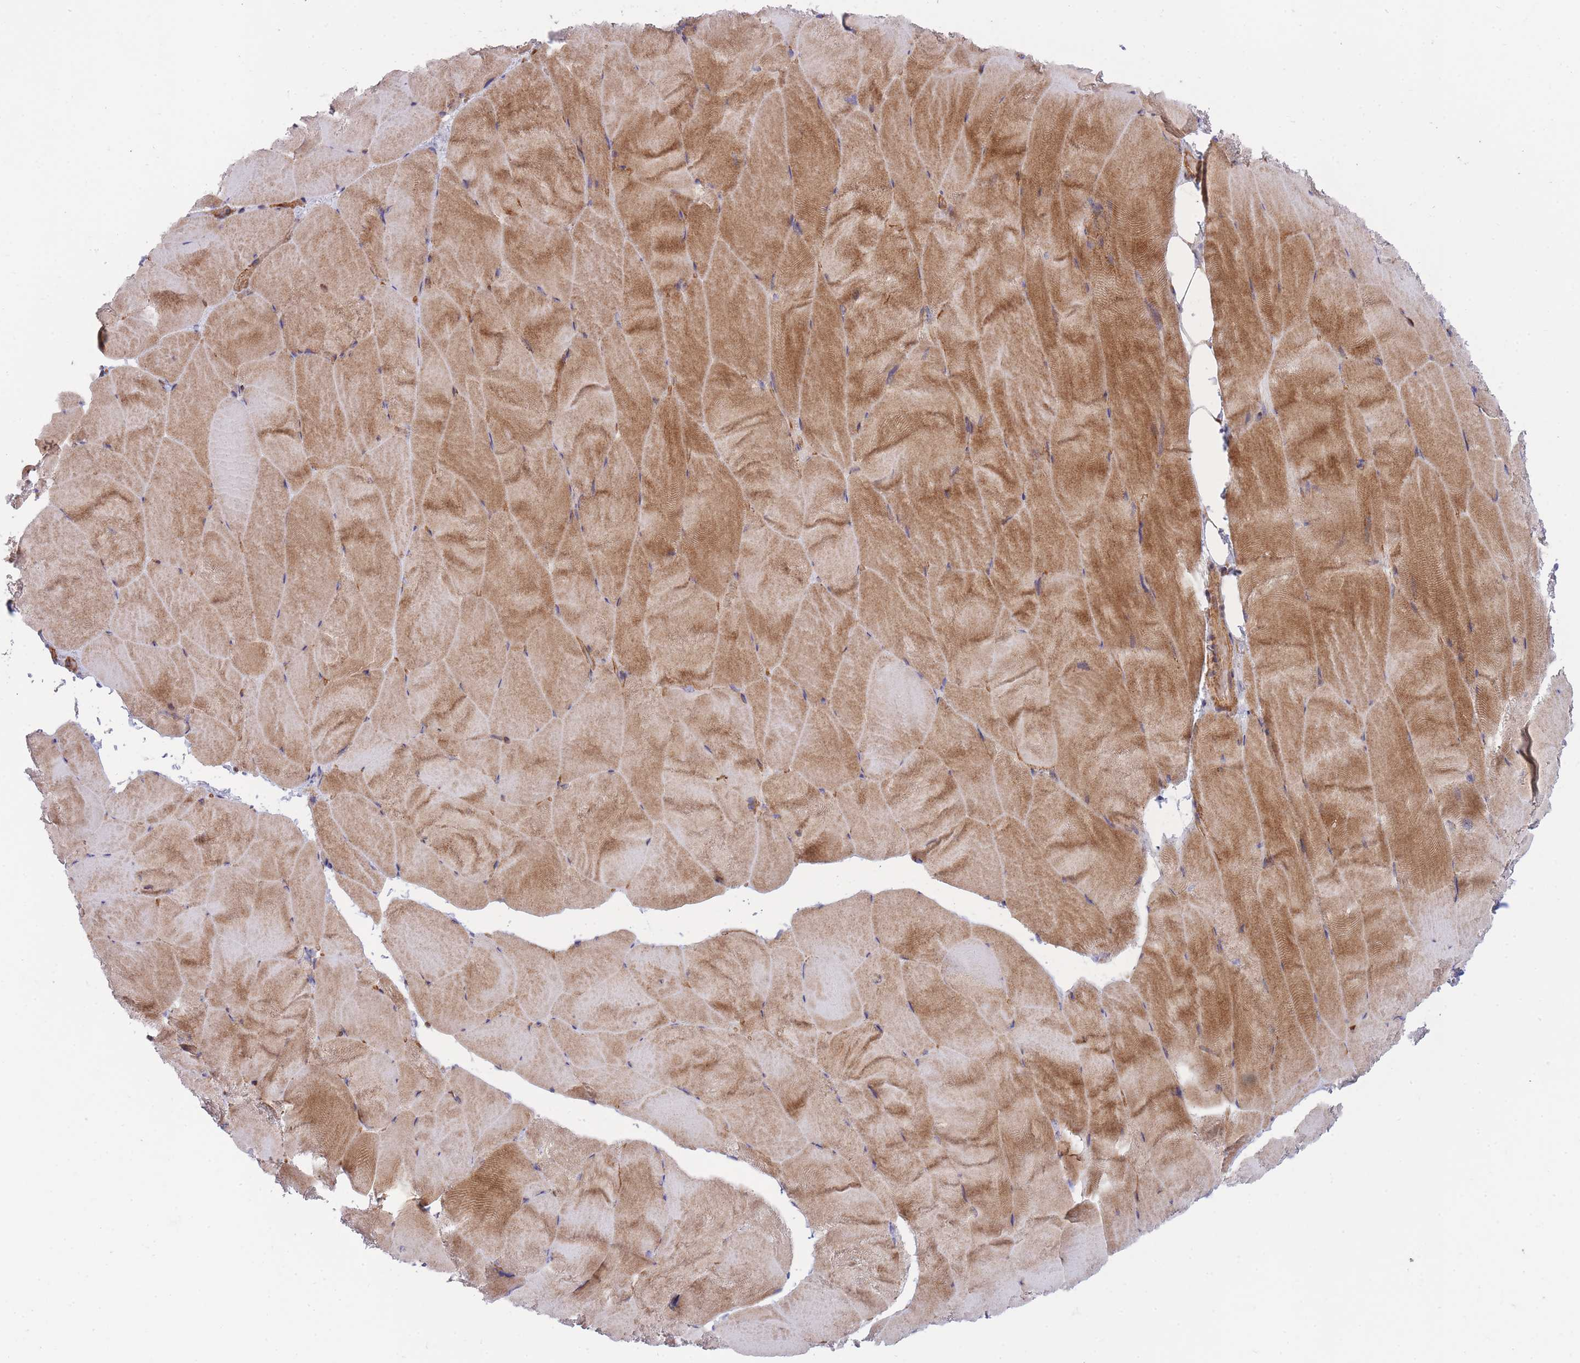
{"staining": {"intensity": "moderate", "quantity": ">75%", "location": "cytoplasmic/membranous"}, "tissue": "skeletal muscle", "cell_type": "Myocytes", "image_type": "normal", "snomed": [{"axis": "morphology", "description": "Normal tissue, NOS"}, {"axis": "topography", "description": "Skeletal muscle"}], "caption": "Protein expression analysis of benign skeletal muscle displays moderate cytoplasmic/membranous staining in about >75% of myocytes. Nuclei are stained in blue.", "gene": "CHAC1", "patient": {"sex": "female", "age": 64}}